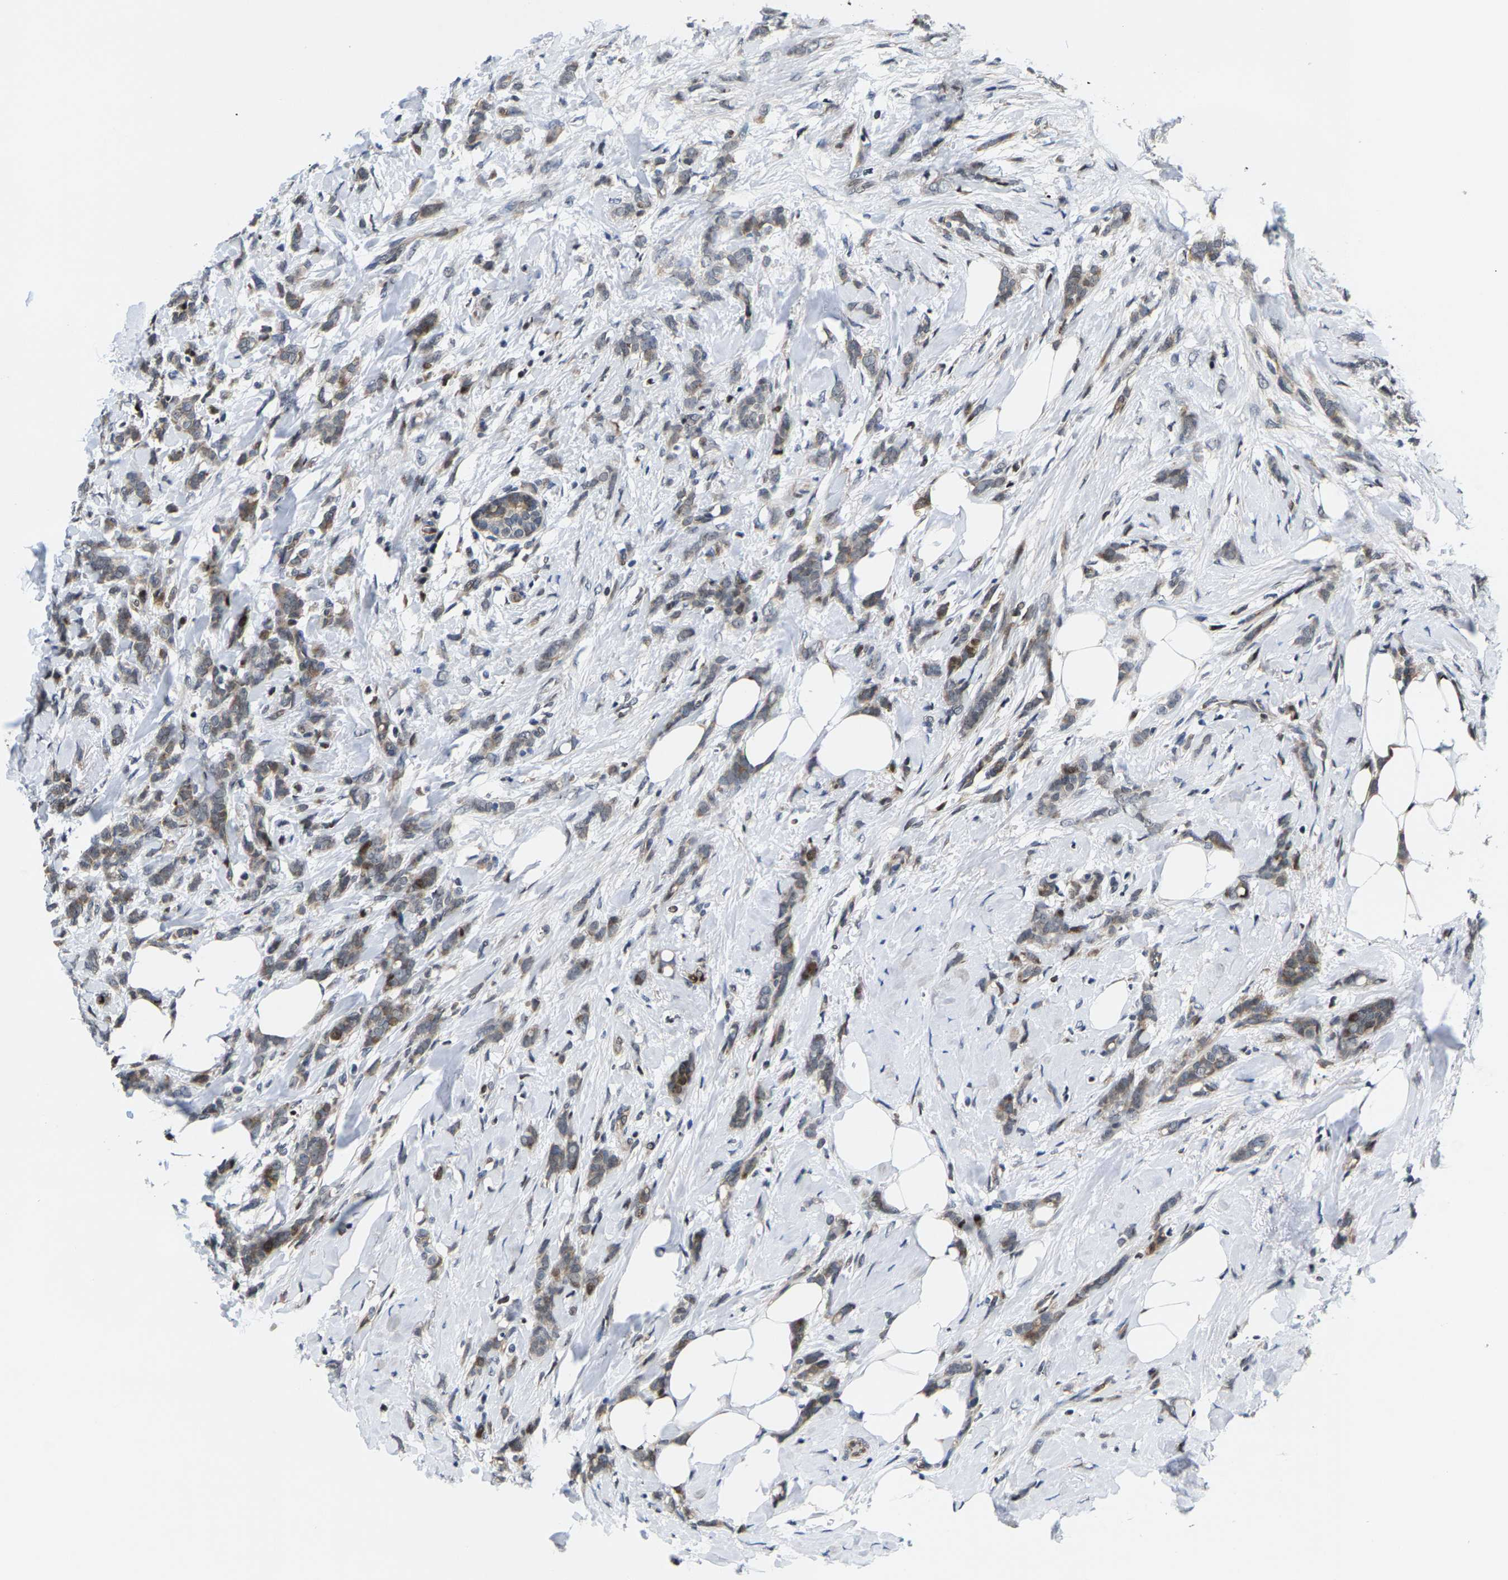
{"staining": {"intensity": "moderate", "quantity": ">75%", "location": "cytoplasmic/membranous,nuclear"}, "tissue": "breast cancer", "cell_type": "Tumor cells", "image_type": "cancer", "snomed": [{"axis": "morphology", "description": "Lobular carcinoma, in situ"}, {"axis": "morphology", "description": "Lobular carcinoma"}, {"axis": "topography", "description": "Breast"}], "caption": "This histopathology image reveals immunohistochemistry staining of breast lobular carcinoma in situ, with medium moderate cytoplasmic/membranous and nuclear staining in approximately >75% of tumor cells.", "gene": "GTPBP10", "patient": {"sex": "female", "age": 41}}